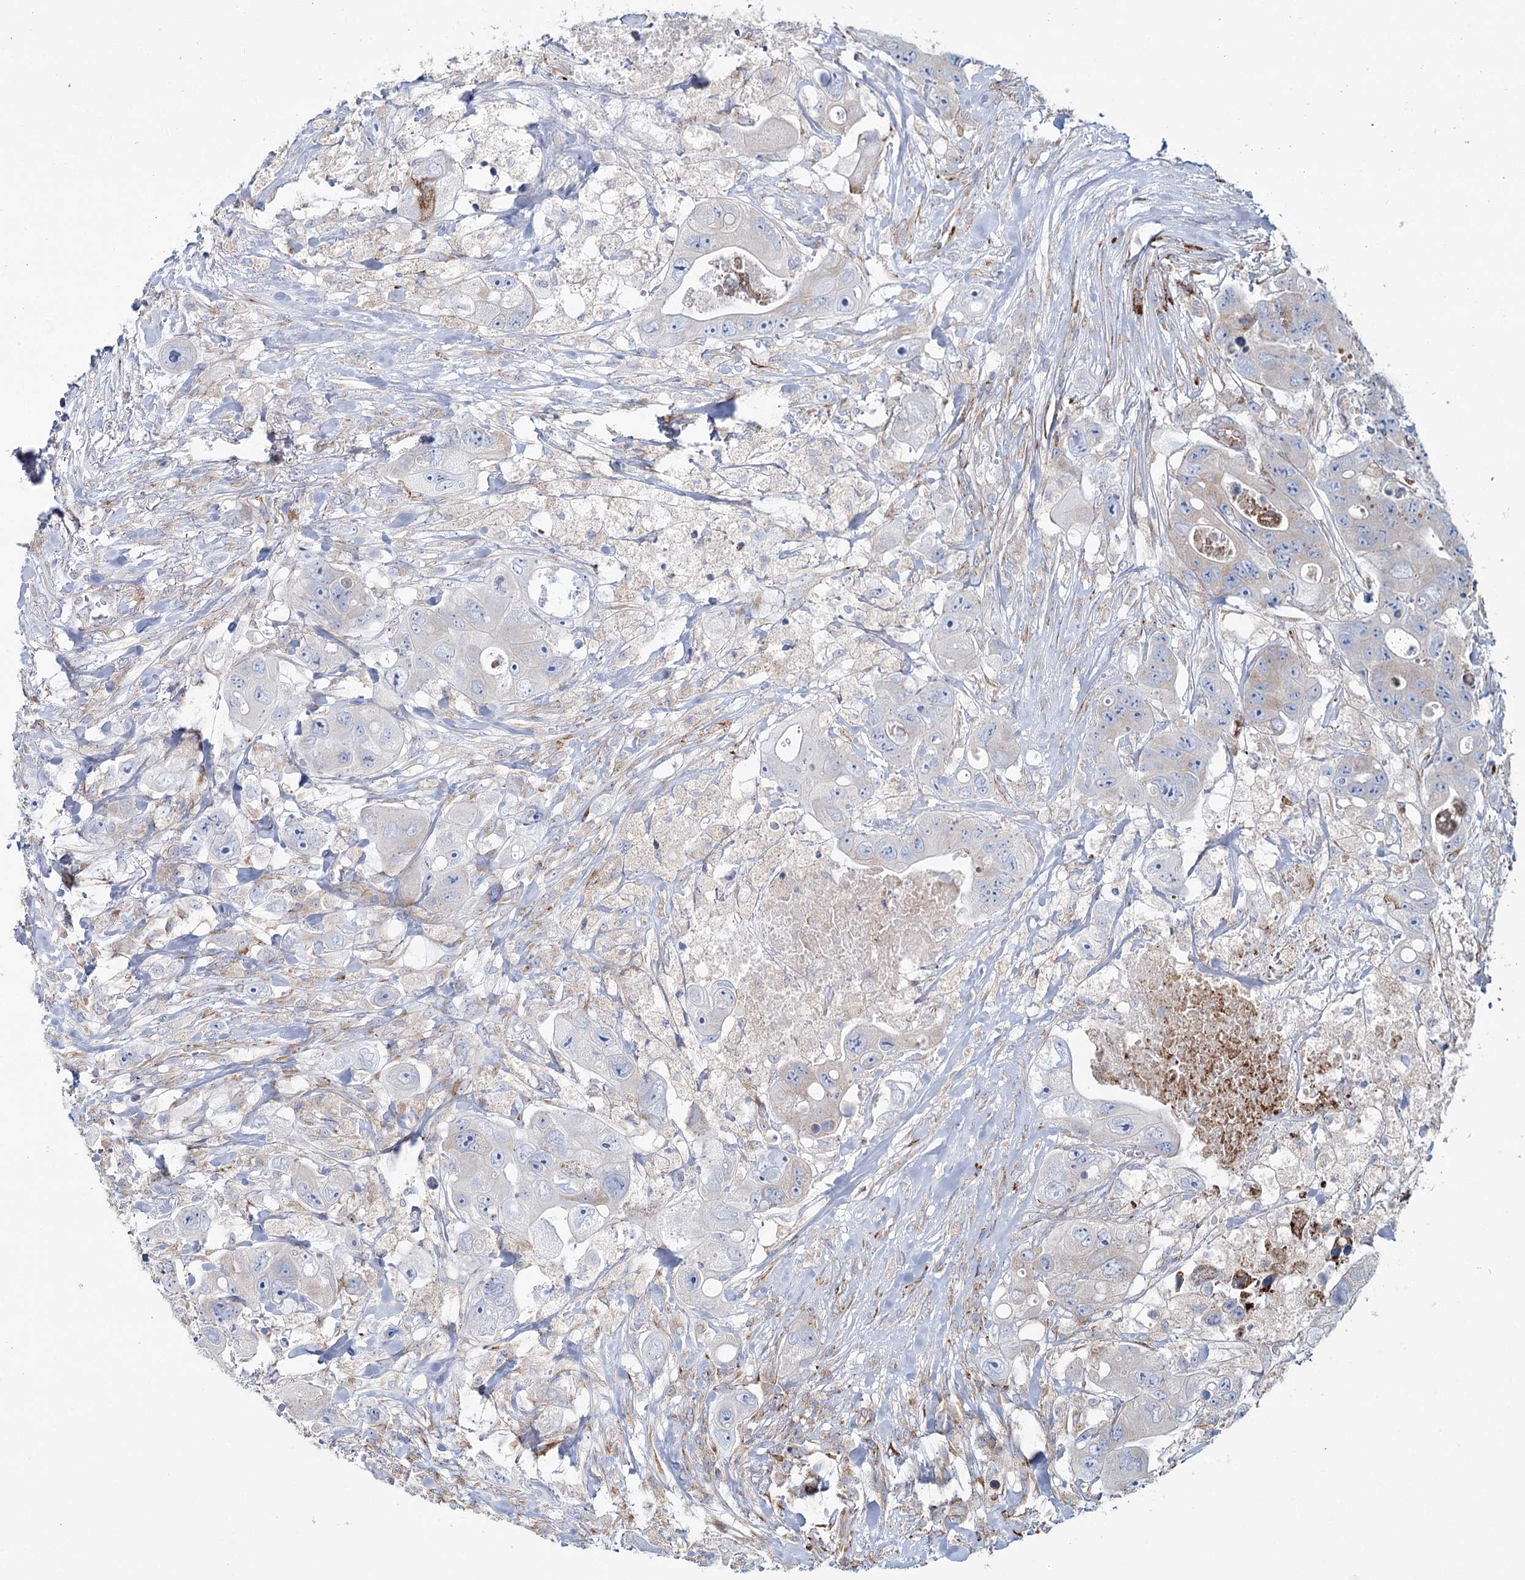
{"staining": {"intensity": "negative", "quantity": "none", "location": "none"}, "tissue": "colorectal cancer", "cell_type": "Tumor cells", "image_type": "cancer", "snomed": [{"axis": "morphology", "description": "Adenocarcinoma, NOS"}, {"axis": "topography", "description": "Colon"}], "caption": "Immunohistochemical staining of human colorectal cancer demonstrates no significant expression in tumor cells.", "gene": "POGLUT1", "patient": {"sex": "female", "age": 46}}